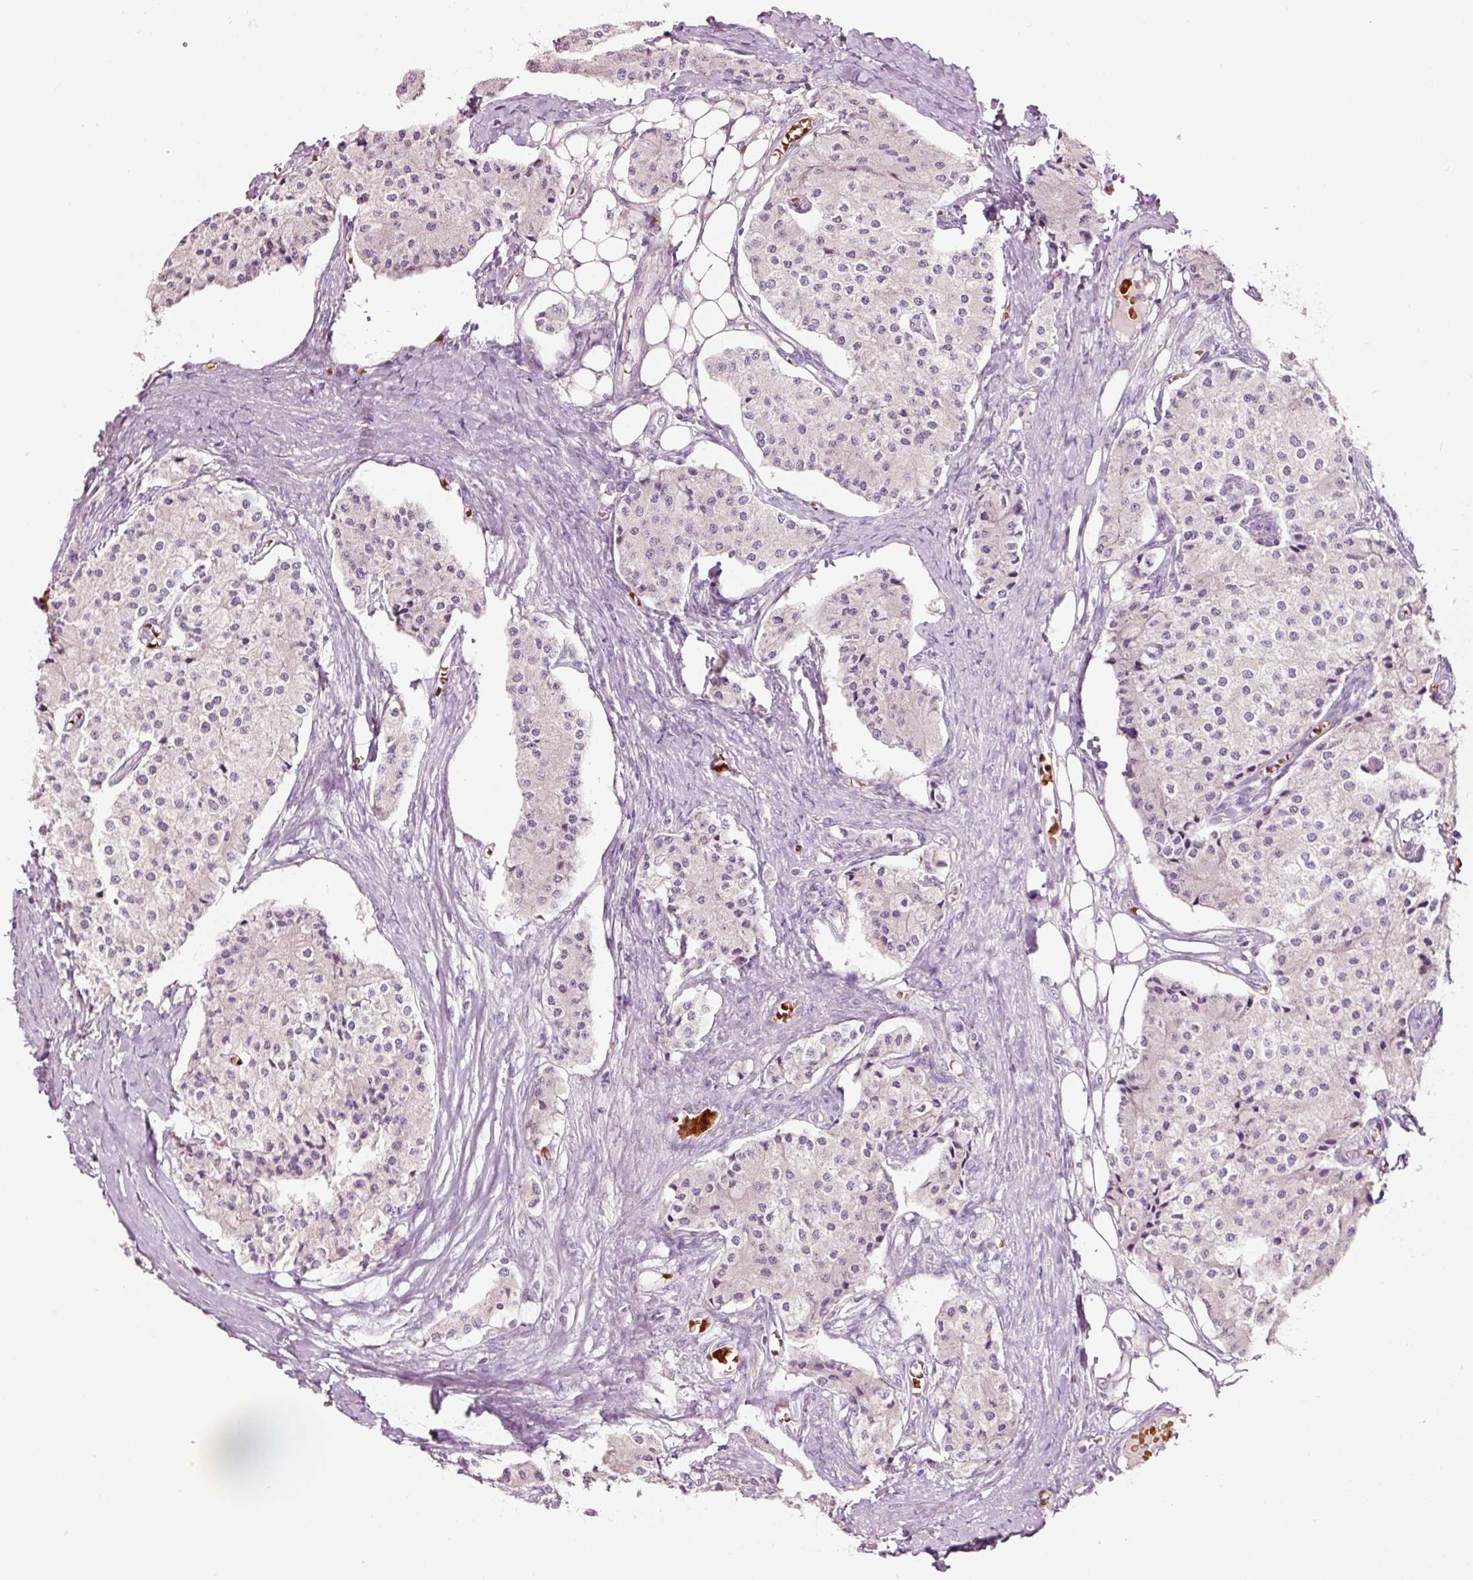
{"staining": {"intensity": "negative", "quantity": "none", "location": "none"}, "tissue": "carcinoid", "cell_type": "Tumor cells", "image_type": "cancer", "snomed": [{"axis": "morphology", "description": "Carcinoid, malignant, NOS"}, {"axis": "topography", "description": "Colon"}], "caption": "High power microscopy micrograph of an immunohistochemistry (IHC) photomicrograph of malignant carcinoid, revealing no significant staining in tumor cells.", "gene": "LDHAL6B", "patient": {"sex": "female", "age": 52}}